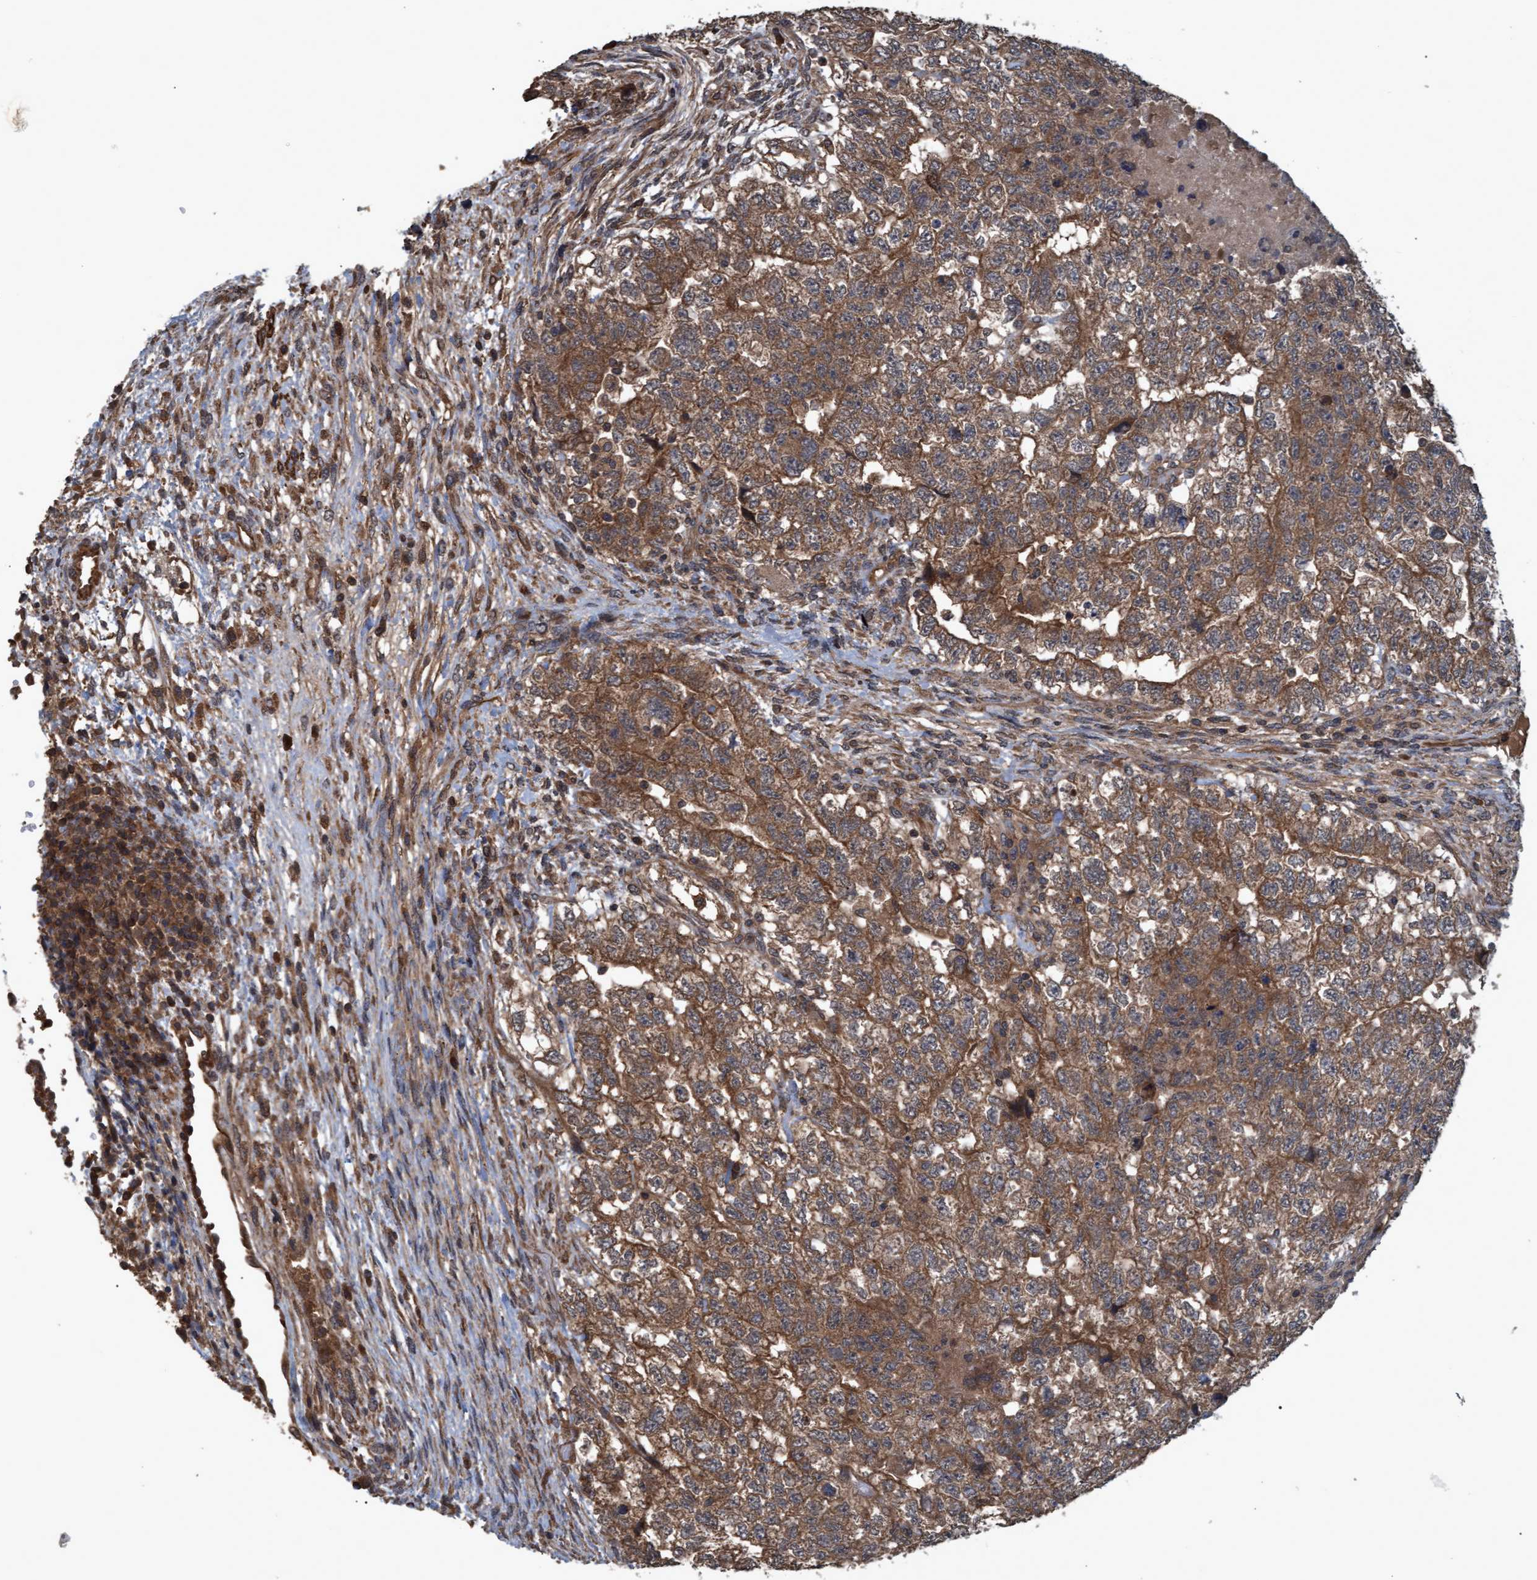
{"staining": {"intensity": "moderate", "quantity": ">75%", "location": "cytoplasmic/membranous"}, "tissue": "testis cancer", "cell_type": "Tumor cells", "image_type": "cancer", "snomed": [{"axis": "morphology", "description": "Carcinoma, Embryonal, NOS"}, {"axis": "topography", "description": "Testis"}], "caption": "The image displays a brown stain indicating the presence of a protein in the cytoplasmic/membranous of tumor cells in testis cancer (embryonal carcinoma).", "gene": "GGT6", "patient": {"sex": "male", "age": 36}}